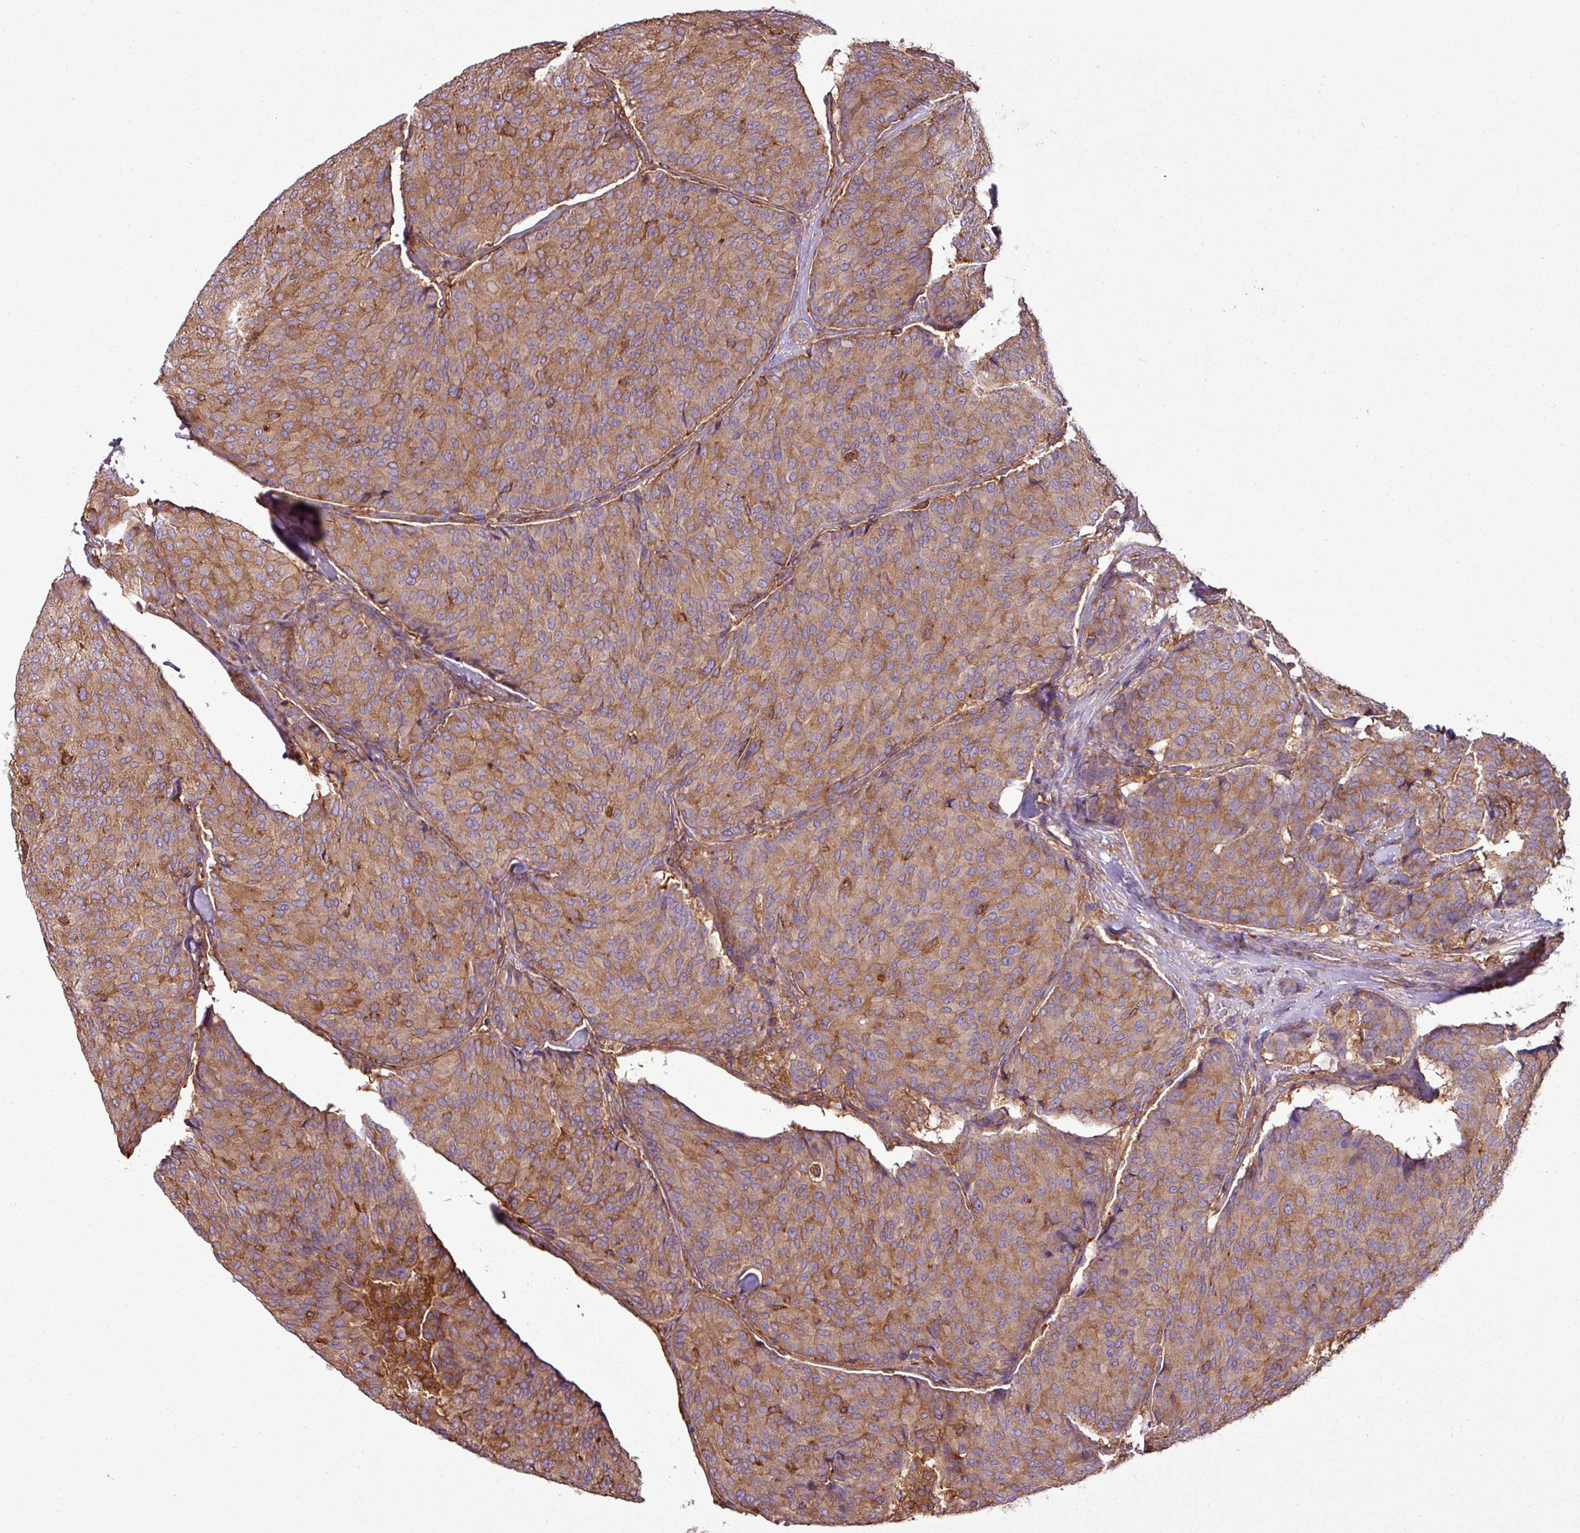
{"staining": {"intensity": "moderate", "quantity": ">75%", "location": "cytoplasmic/membranous"}, "tissue": "breast cancer", "cell_type": "Tumor cells", "image_type": "cancer", "snomed": [{"axis": "morphology", "description": "Duct carcinoma"}, {"axis": "topography", "description": "Breast"}], "caption": "Protein analysis of breast cancer (intraductal carcinoma) tissue shows moderate cytoplasmic/membranous staining in approximately >75% of tumor cells.", "gene": "PACSIN2", "patient": {"sex": "female", "age": 75}}